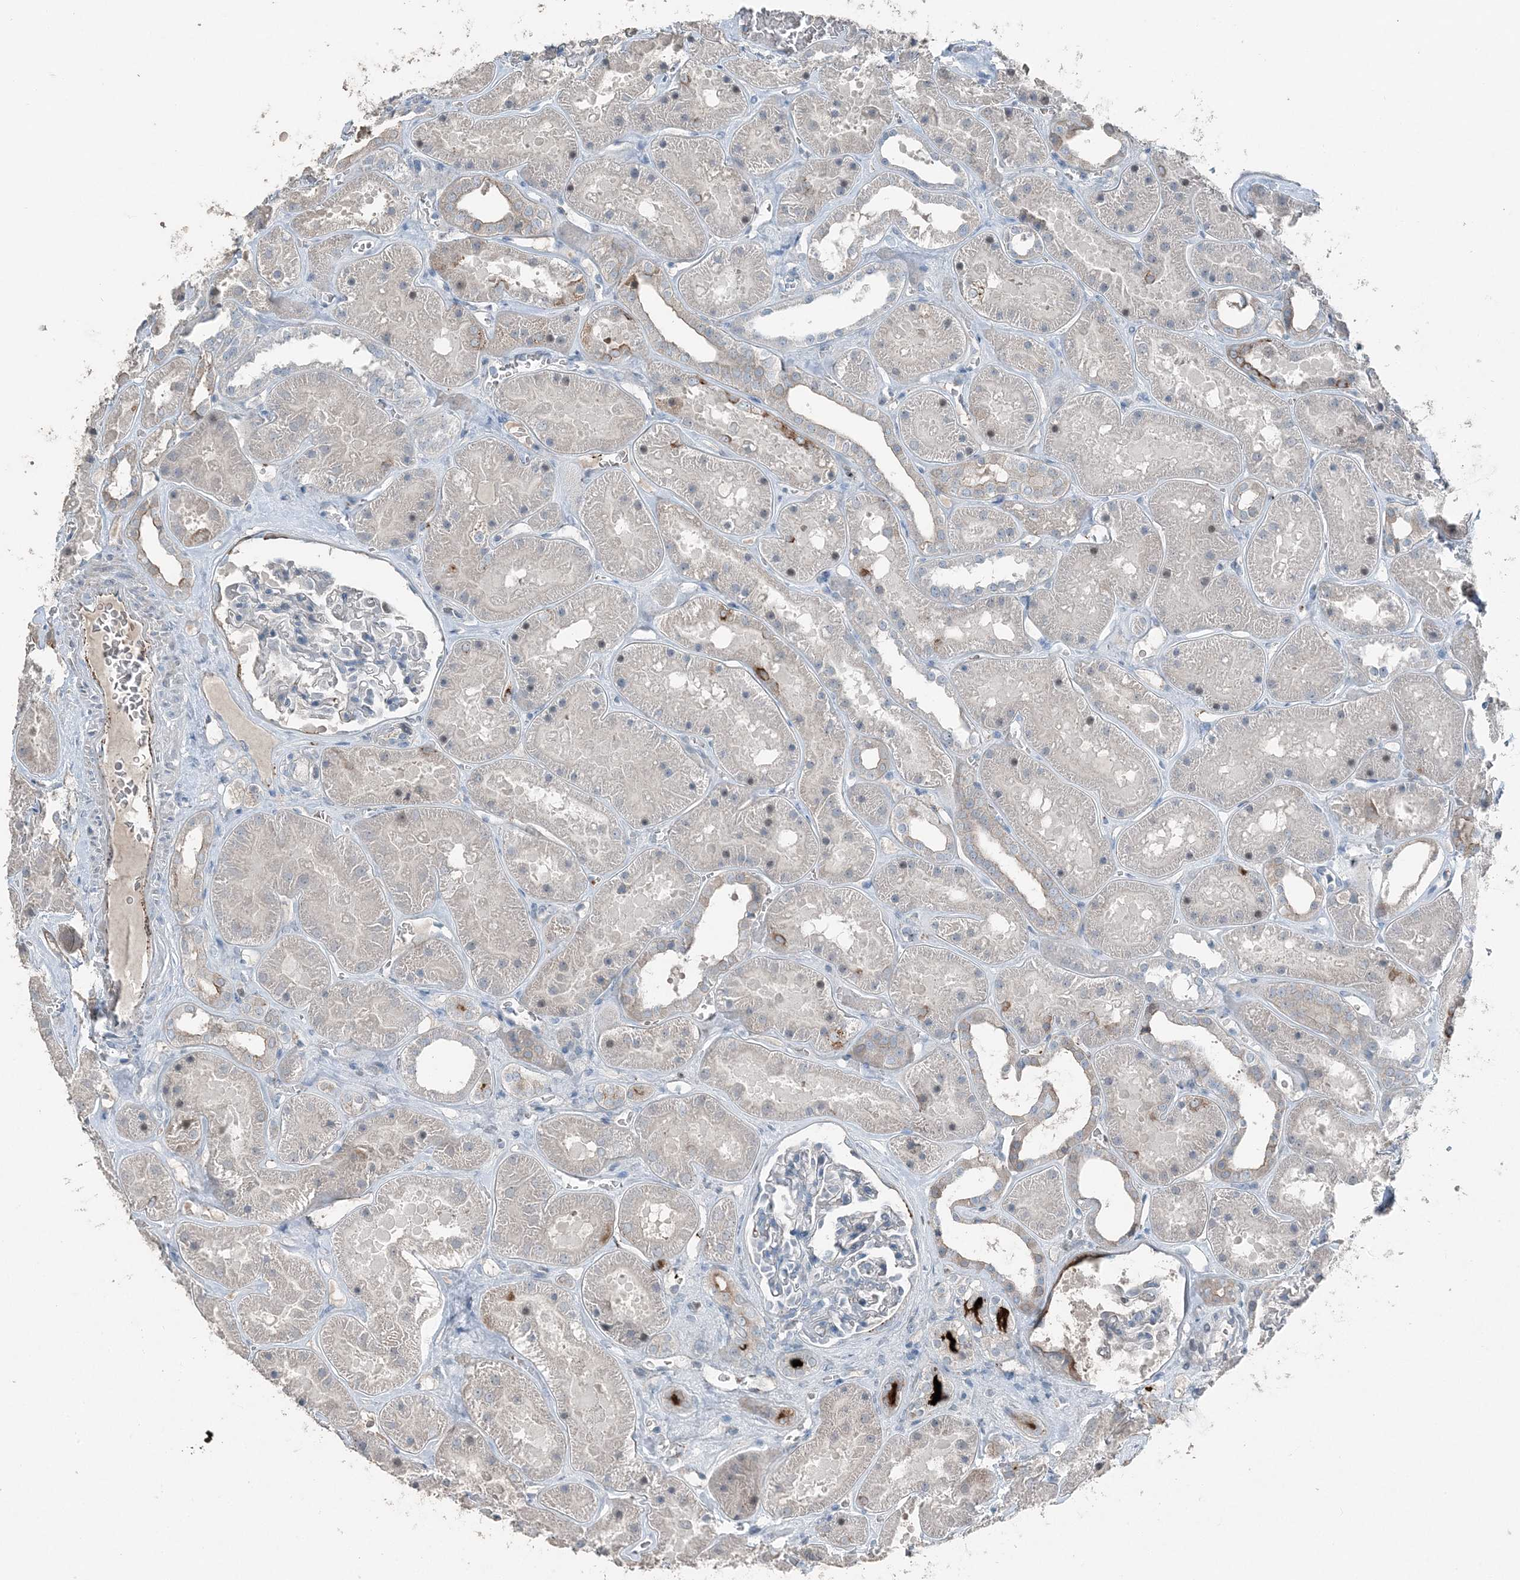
{"staining": {"intensity": "negative", "quantity": "none", "location": "none"}, "tissue": "kidney", "cell_type": "Cells in glomeruli", "image_type": "normal", "snomed": [{"axis": "morphology", "description": "Normal tissue, NOS"}, {"axis": "topography", "description": "Kidney"}], "caption": "Immunohistochemical staining of benign human kidney displays no significant staining in cells in glomeruli. The staining was performed using DAB to visualize the protein expression in brown, while the nuclei were stained in blue with hematoxylin (Magnification: 20x).", "gene": "ELOVL7", "patient": {"sex": "female", "age": 41}}